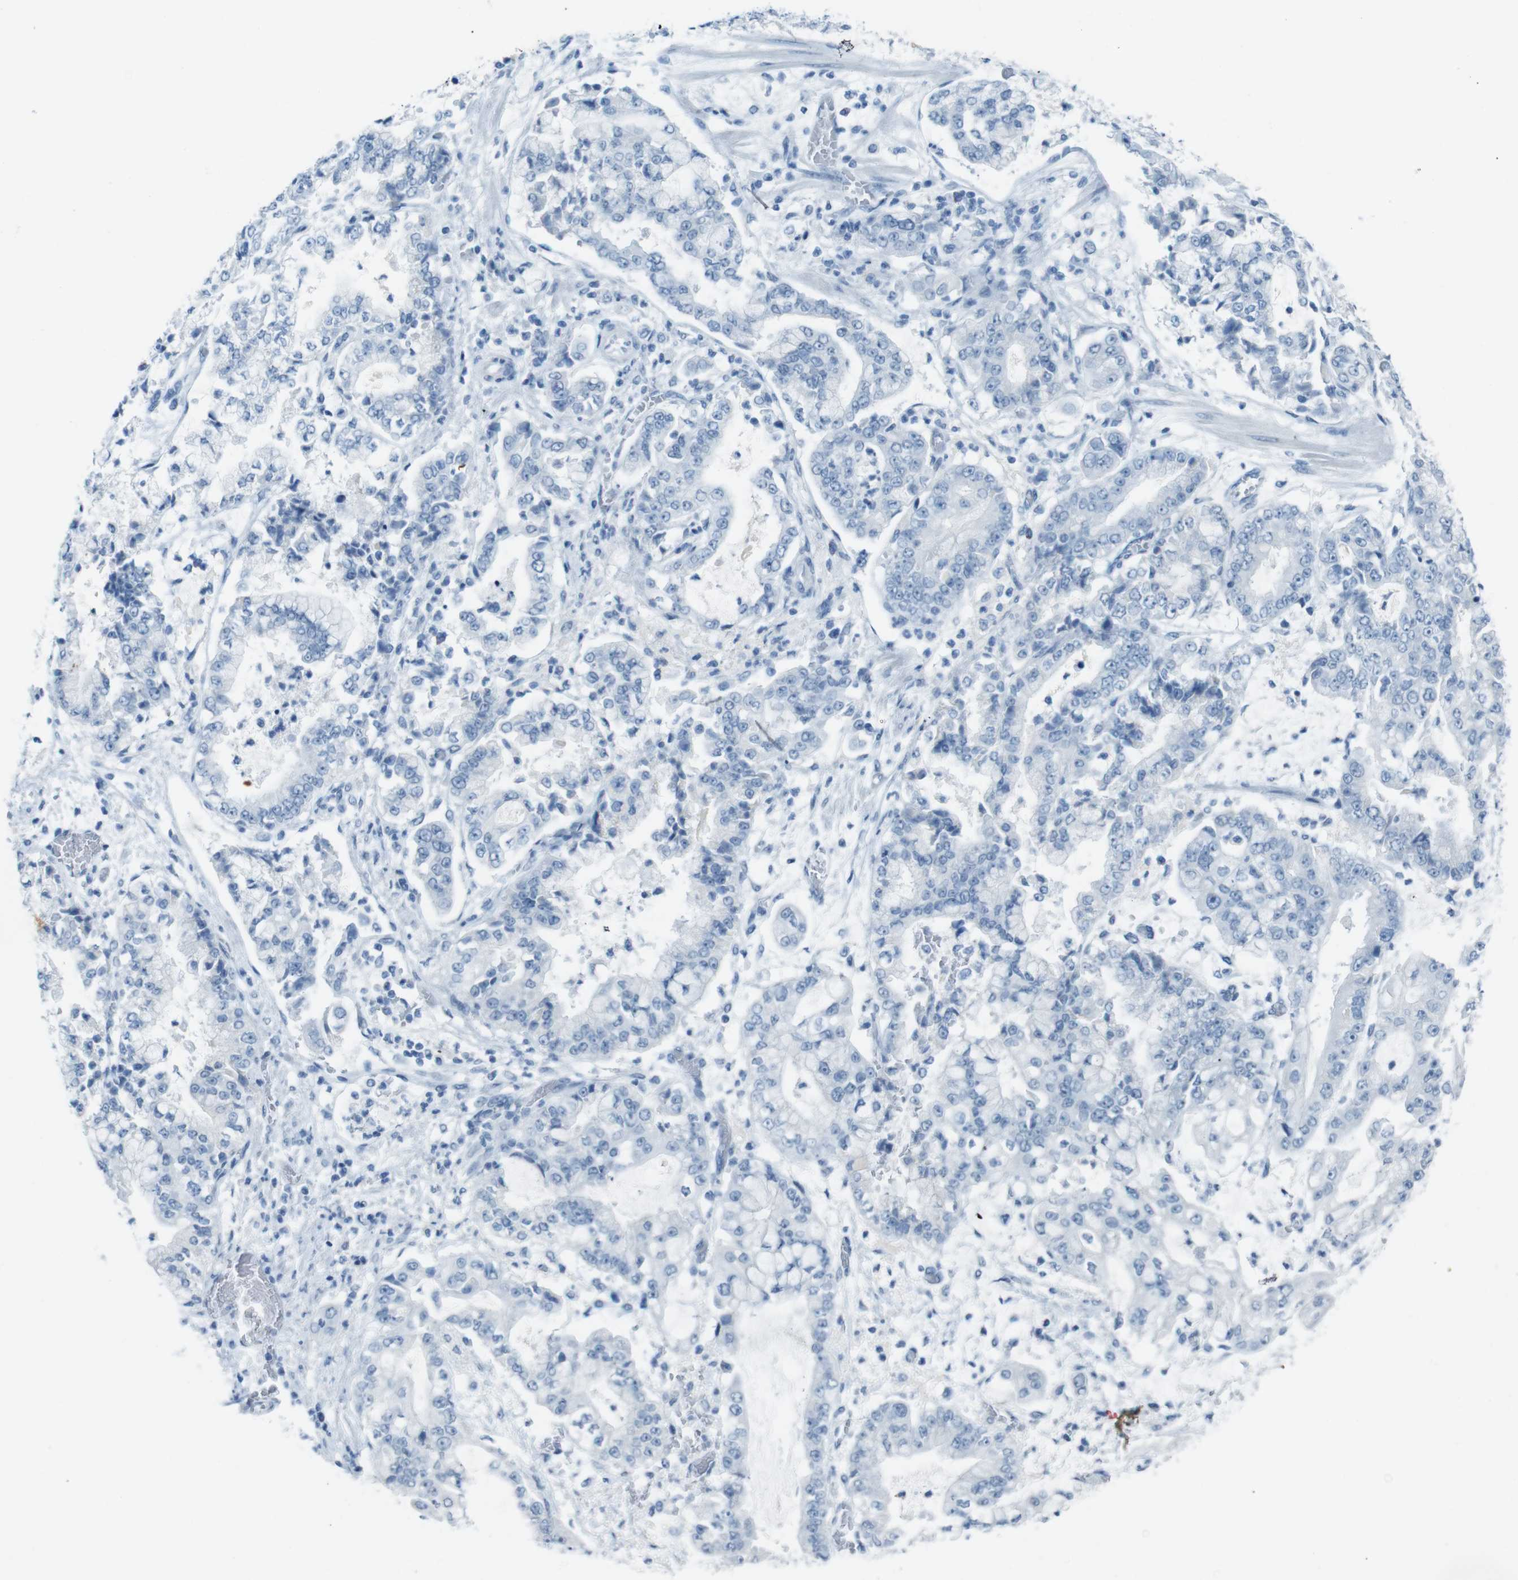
{"staining": {"intensity": "negative", "quantity": "none", "location": "none"}, "tissue": "stomach cancer", "cell_type": "Tumor cells", "image_type": "cancer", "snomed": [{"axis": "morphology", "description": "Adenocarcinoma, NOS"}, {"axis": "topography", "description": "Stomach"}], "caption": "Stomach cancer was stained to show a protein in brown. There is no significant positivity in tumor cells.", "gene": "TMEM207", "patient": {"sex": "male", "age": 76}}